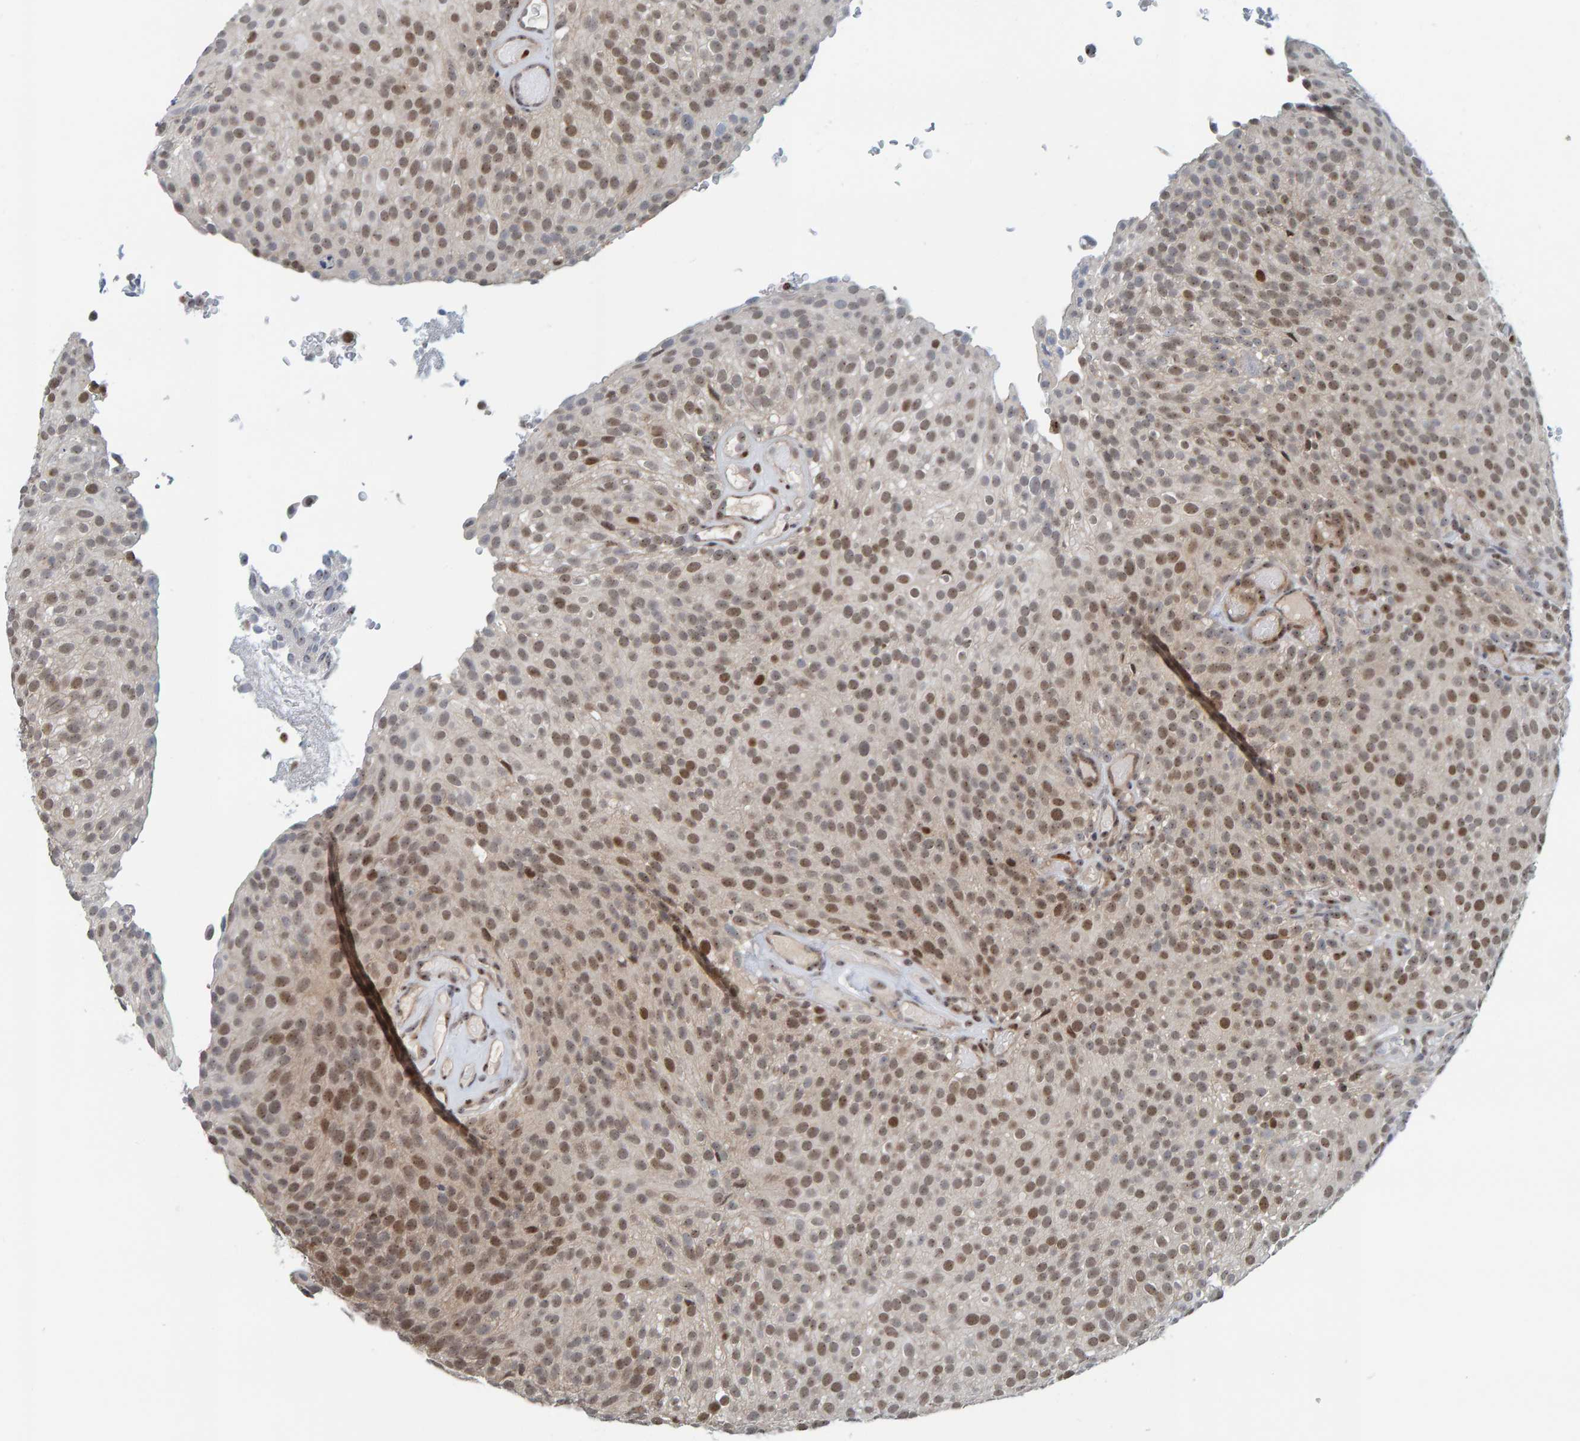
{"staining": {"intensity": "moderate", "quantity": ">75%", "location": "nuclear"}, "tissue": "urothelial cancer", "cell_type": "Tumor cells", "image_type": "cancer", "snomed": [{"axis": "morphology", "description": "Urothelial carcinoma, Low grade"}, {"axis": "topography", "description": "Urinary bladder"}], "caption": "Protein expression analysis of low-grade urothelial carcinoma reveals moderate nuclear staining in about >75% of tumor cells. Nuclei are stained in blue.", "gene": "POLR1E", "patient": {"sex": "male", "age": 78}}